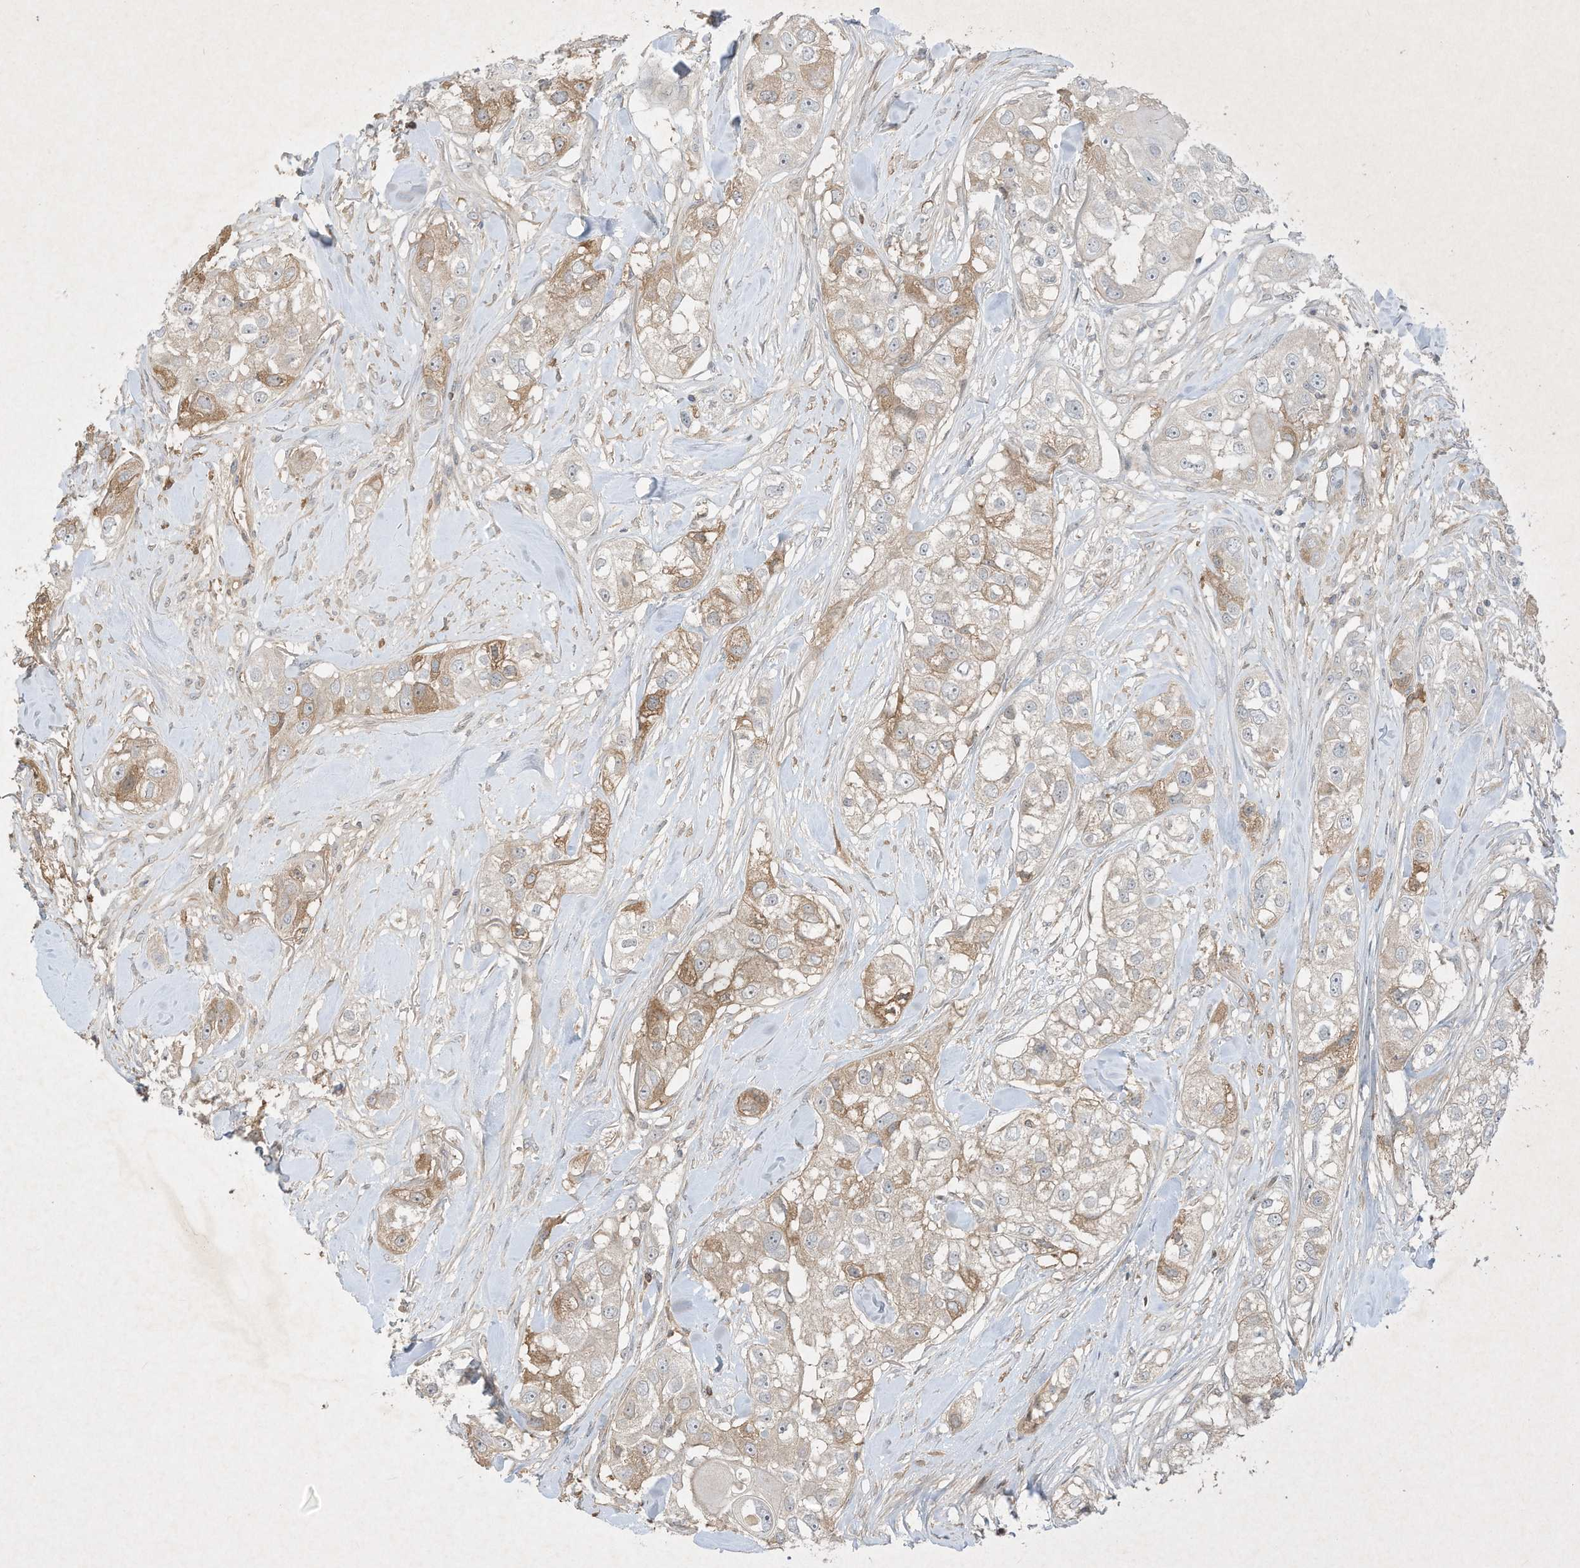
{"staining": {"intensity": "moderate", "quantity": "<25%", "location": "cytoplasmic/membranous"}, "tissue": "head and neck cancer", "cell_type": "Tumor cells", "image_type": "cancer", "snomed": [{"axis": "morphology", "description": "Normal tissue, NOS"}, {"axis": "morphology", "description": "Squamous cell carcinoma, NOS"}, {"axis": "topography", "description": "Skeletal muscle"}, {"axis": "topography", "description": "Head-Neck"}], "caption": "A photomicrograph of human head and neck cancer (squamous cell carcinoma) stained for a protein reveals moderate cytoplasmic/membranous brown staining in tumor cells.", "gene": "FETUB", "patient": {"sex": "male", "age": 51}}